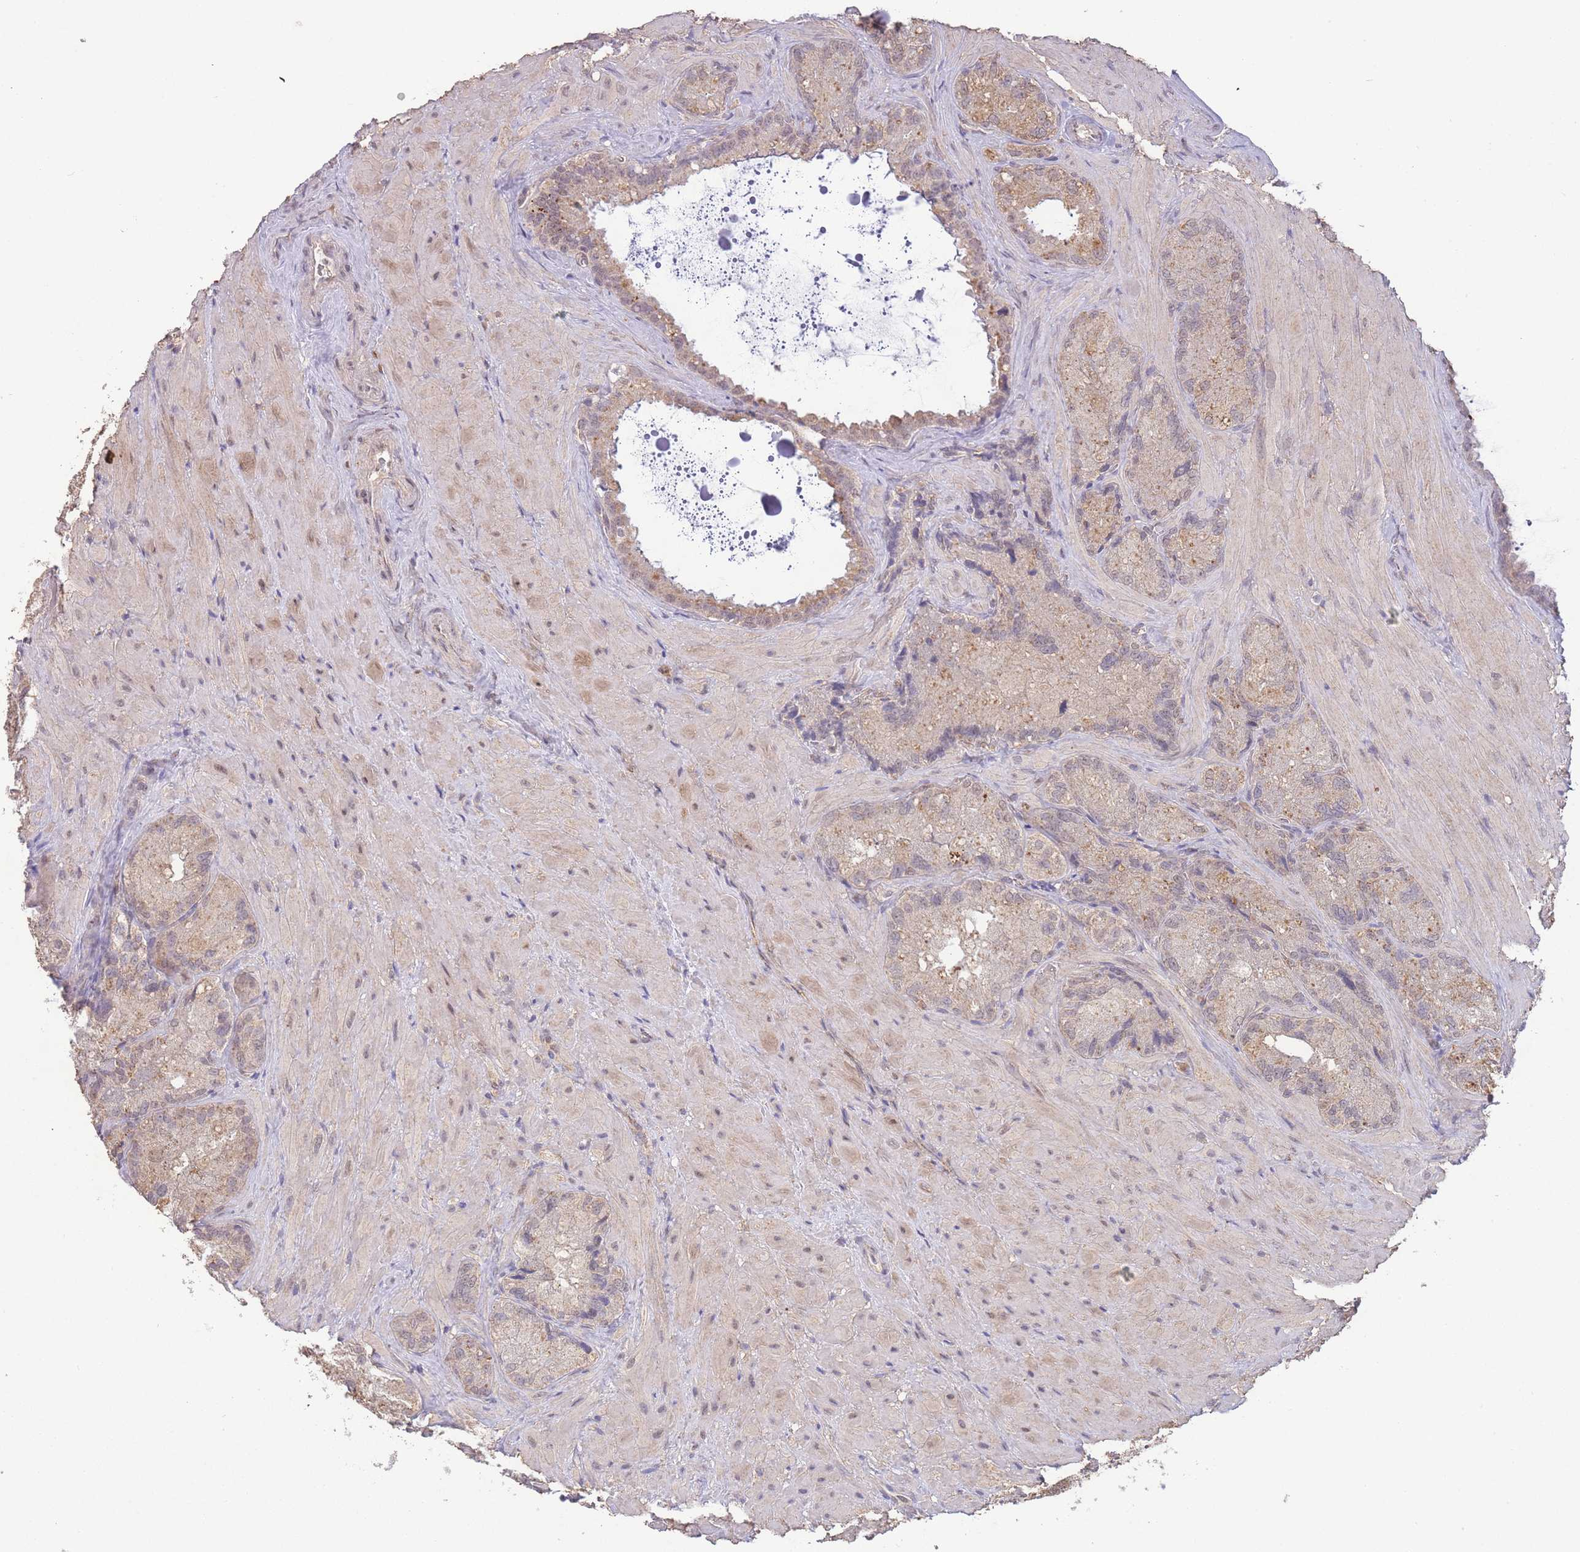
{"staining": {"intensity": "weak", "quantity": "25%-75%", "location": "cytoplasmic/membranous,nuclear"}, "tissue": "seminal vesicle", "cell_type": "Glandular cells", "image_type": "normal", "snomed": [{"axis": "morphology", "description": "Normal tissue, NOS"}, {"axis": "topography", "description": "Seminal veicle"}], "caption": "The immunohistochemical stain highlights weak cytoplasmic/membranous,nuclear positivity in glandular cells of benign seminal vesicle.", "gene": "RNF144B", "patient": {"sex": "male", "age": 62}}